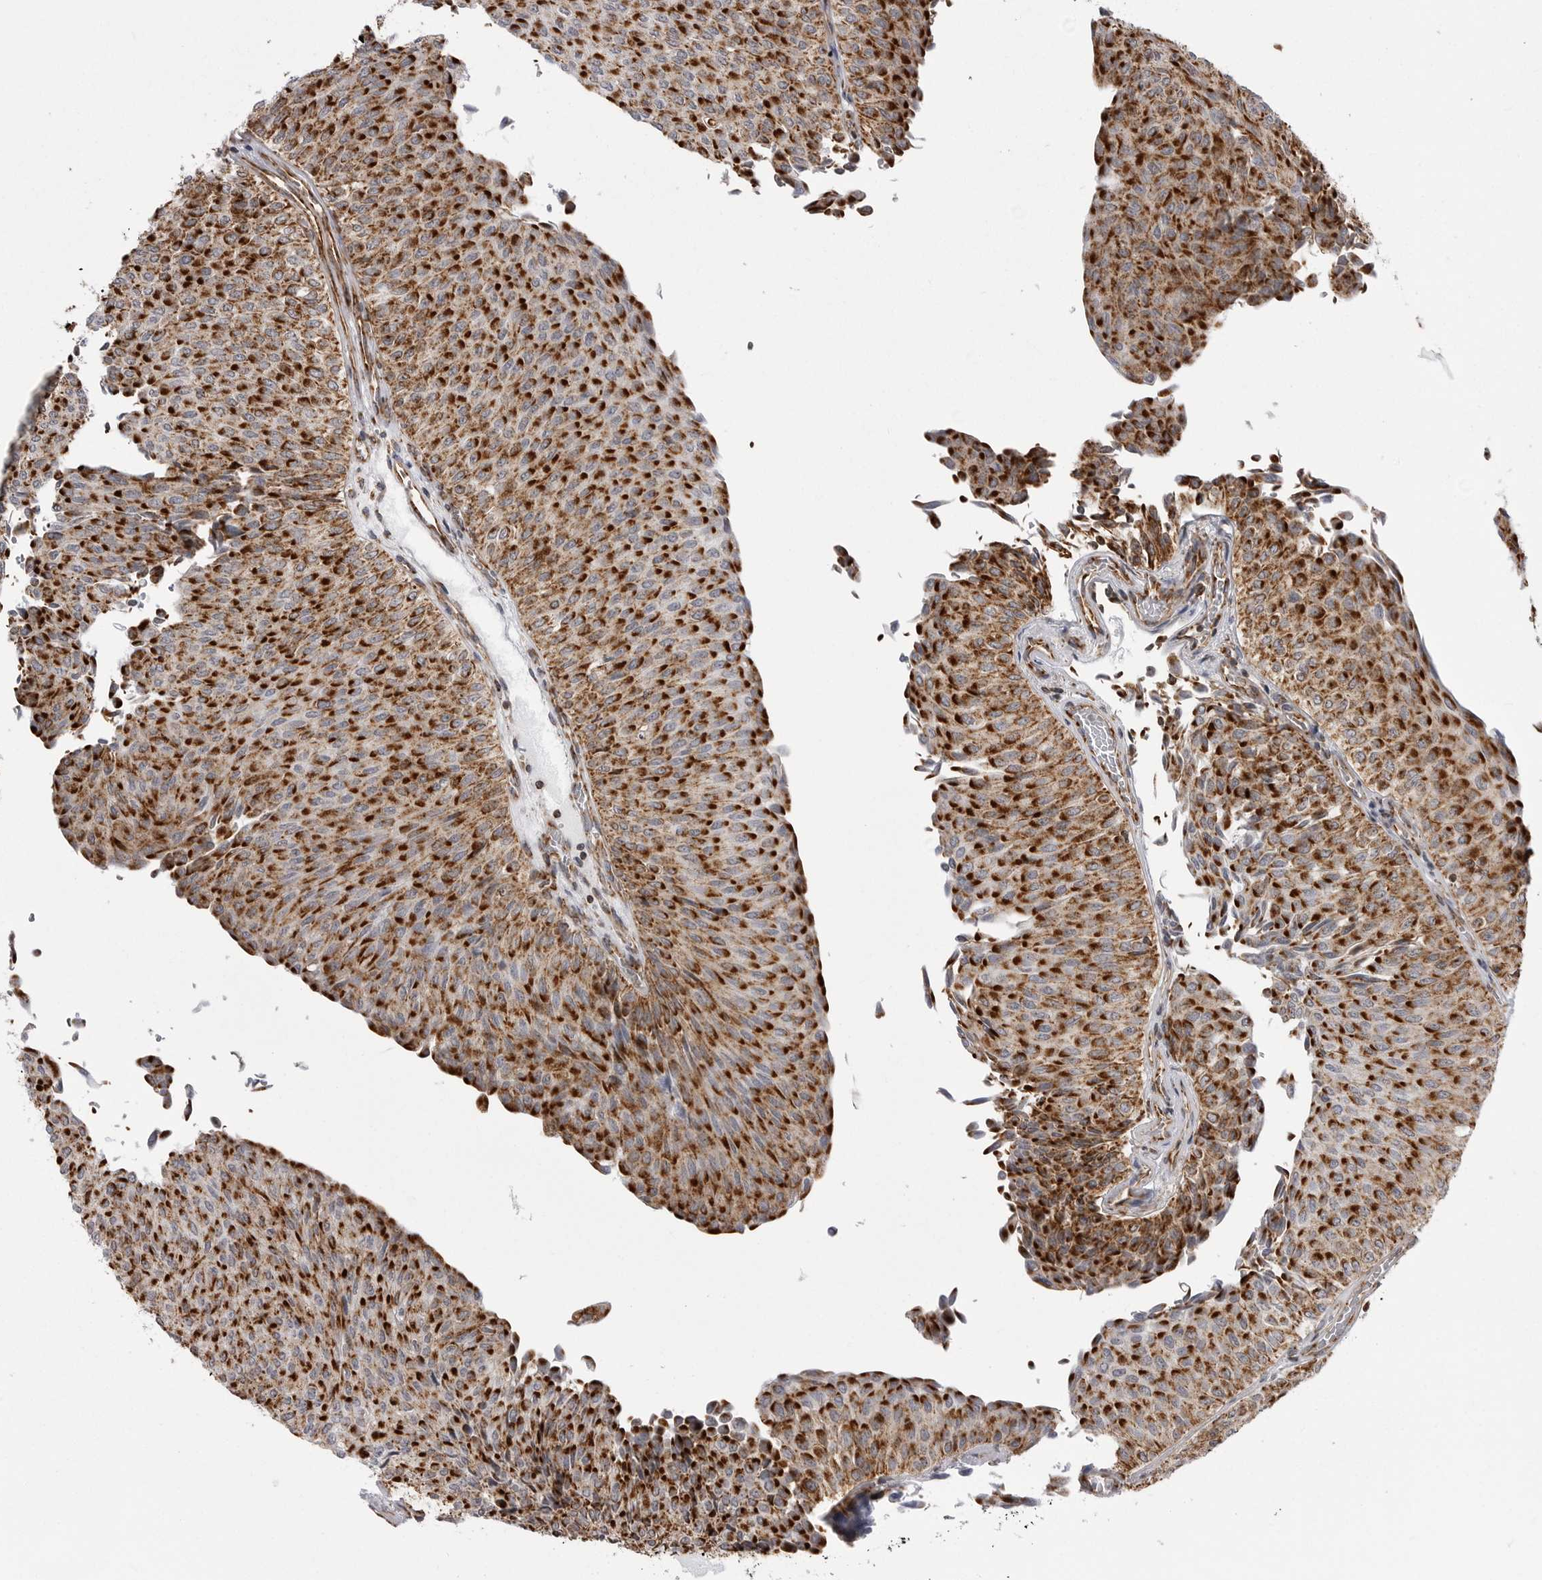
{"staining": {"intensity": "strong", "quantity": ">75%", "location": "cytoplasmic/membranous"}, "tissue": "urothelial cancer", "cell_type": "Tumor cells", "image_type": "cancer", "snomed": [{"axis": "morphology", "description": "Urothelial carcinoma, Low grade"}, {"axis": "topography", "description": "Urinary bladder"}], "caption": "Immunohistochemical staining of human urothelial cancer displays high levels of strong cytoplasmic/membranous positivity in about >75% of tumor cells.", "gene": "FH", "patient": {"sex": "male", "age": 78}}